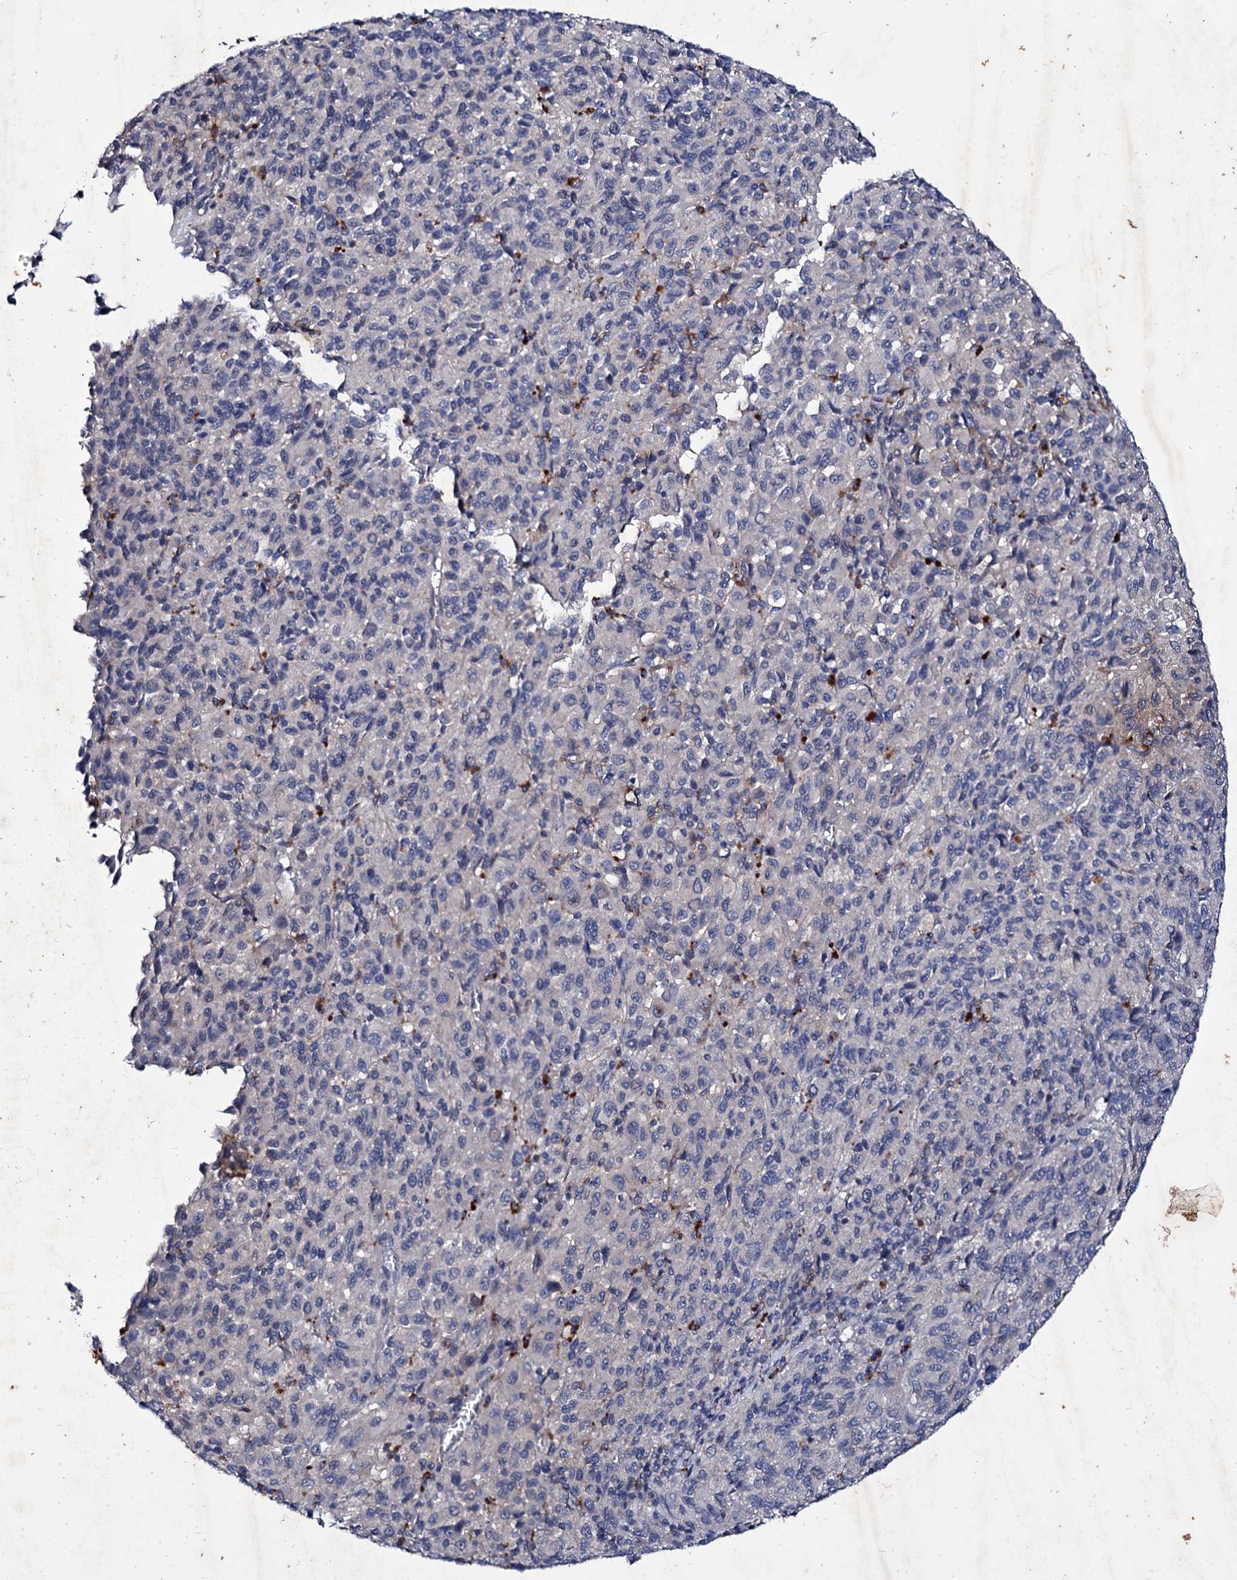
{"staining": {"intensity": "negative", "quantity": "none", "location": "none"}, "tissue": "melanoma", "cell_type": "Tumor cells", "image_type": "cancer", "snomed": [{"axis": "morphology", "description": "Malignant melanoma, Metastatic site"}, {"axis": "topography", "description": "Lung"}], "caption": "Tumor cells show no significant protein expression in malignant melanoma (metastatic site).", "gene": "AXL", "patient": {"sex": "male", "age": 64}}